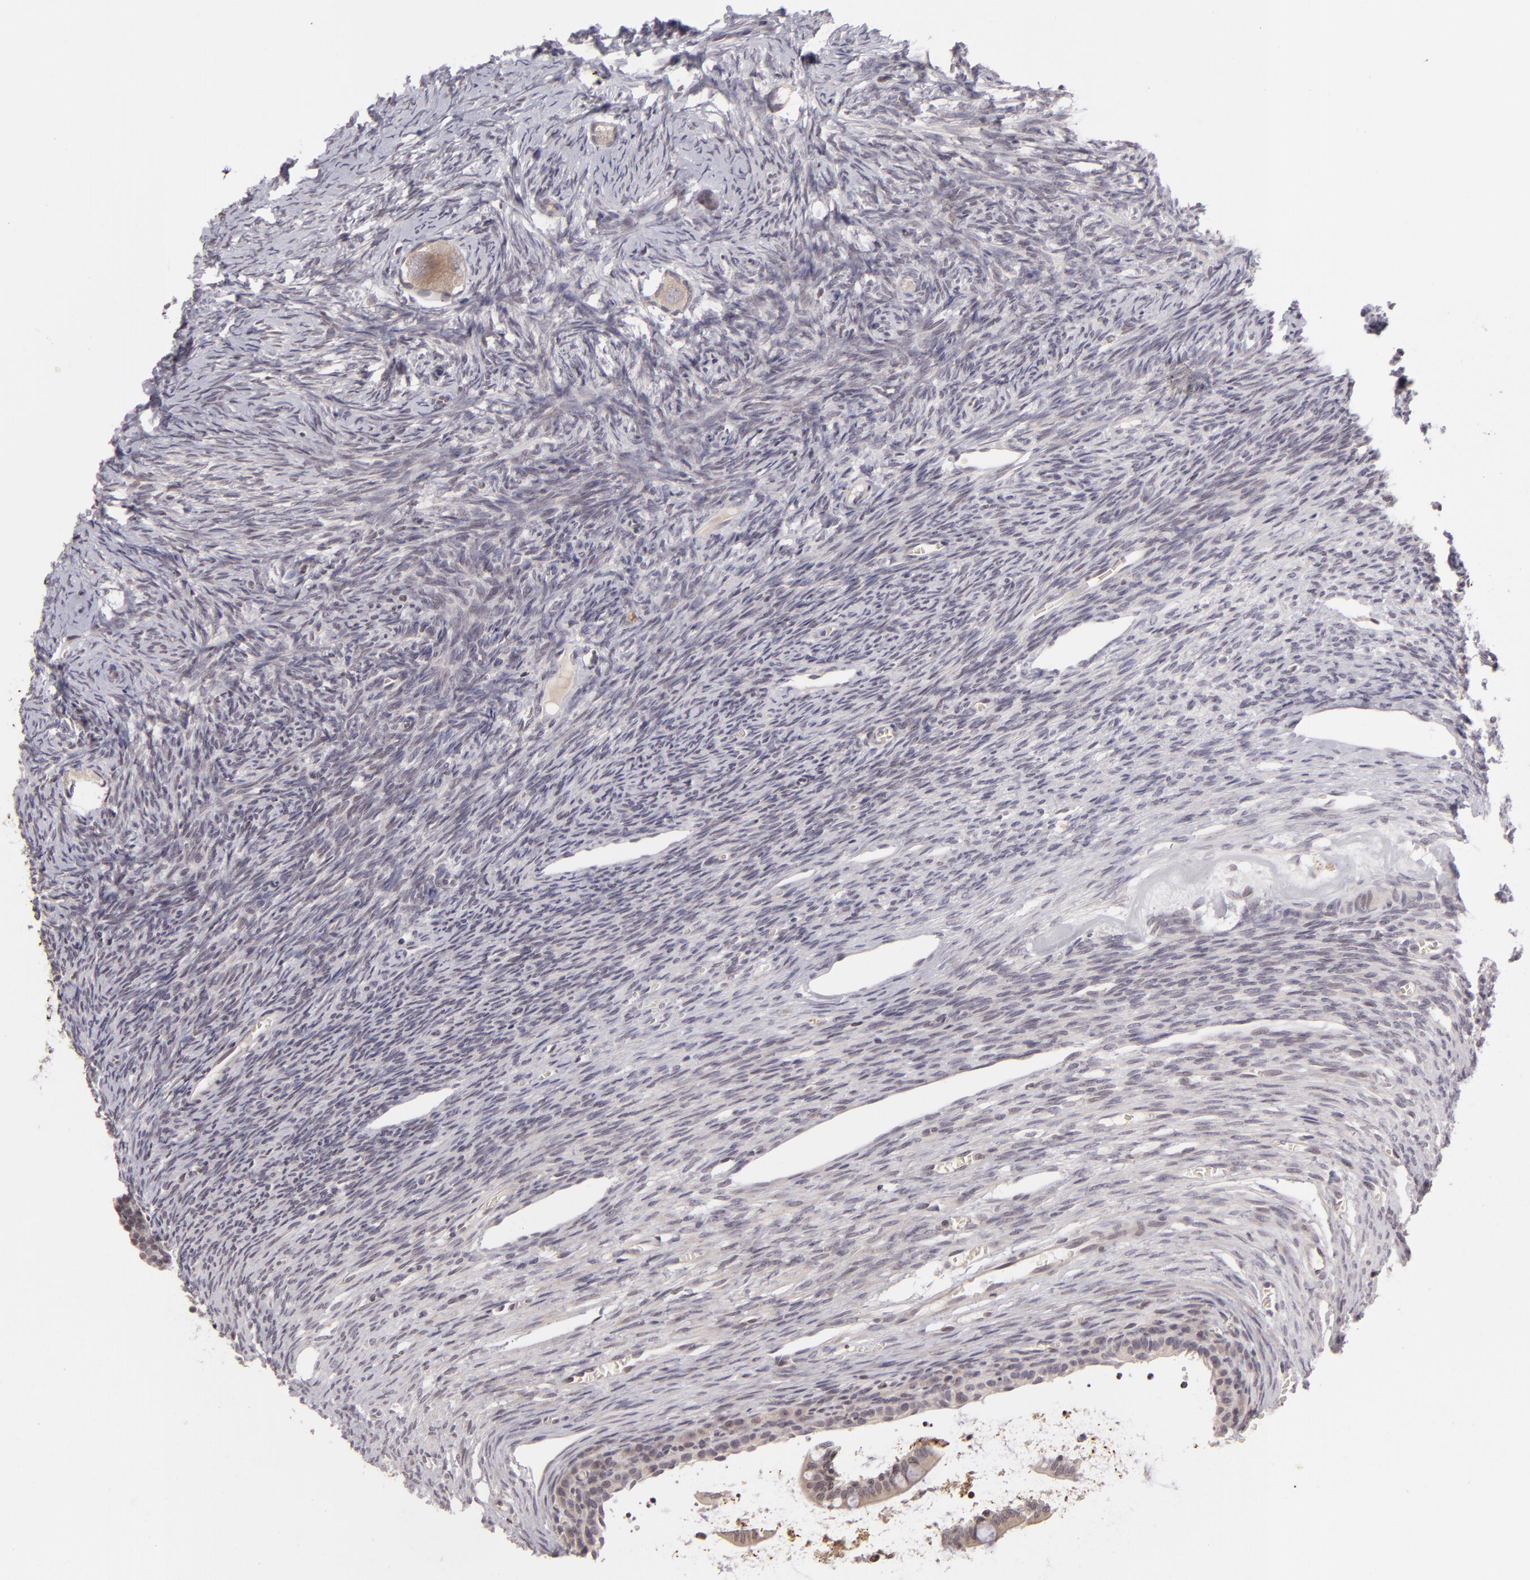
{"staining": {"intensity": "negative", "quantity": "none", "location": "none"}, "tissue": "ovary", "cell_type": "Follicle cells", "image_type": "normal", "snomed": [{"axis": "morphology", "description": "Normal tissue, NOS"}, {"axis": "topography", "description": "Ovary"}], "caption": "Immunohistochemical staining of benign human ovary displays no significant staining in follicle cells.", "gene": "AKAP6", "patient": {"sex": "female", "age": 27}}